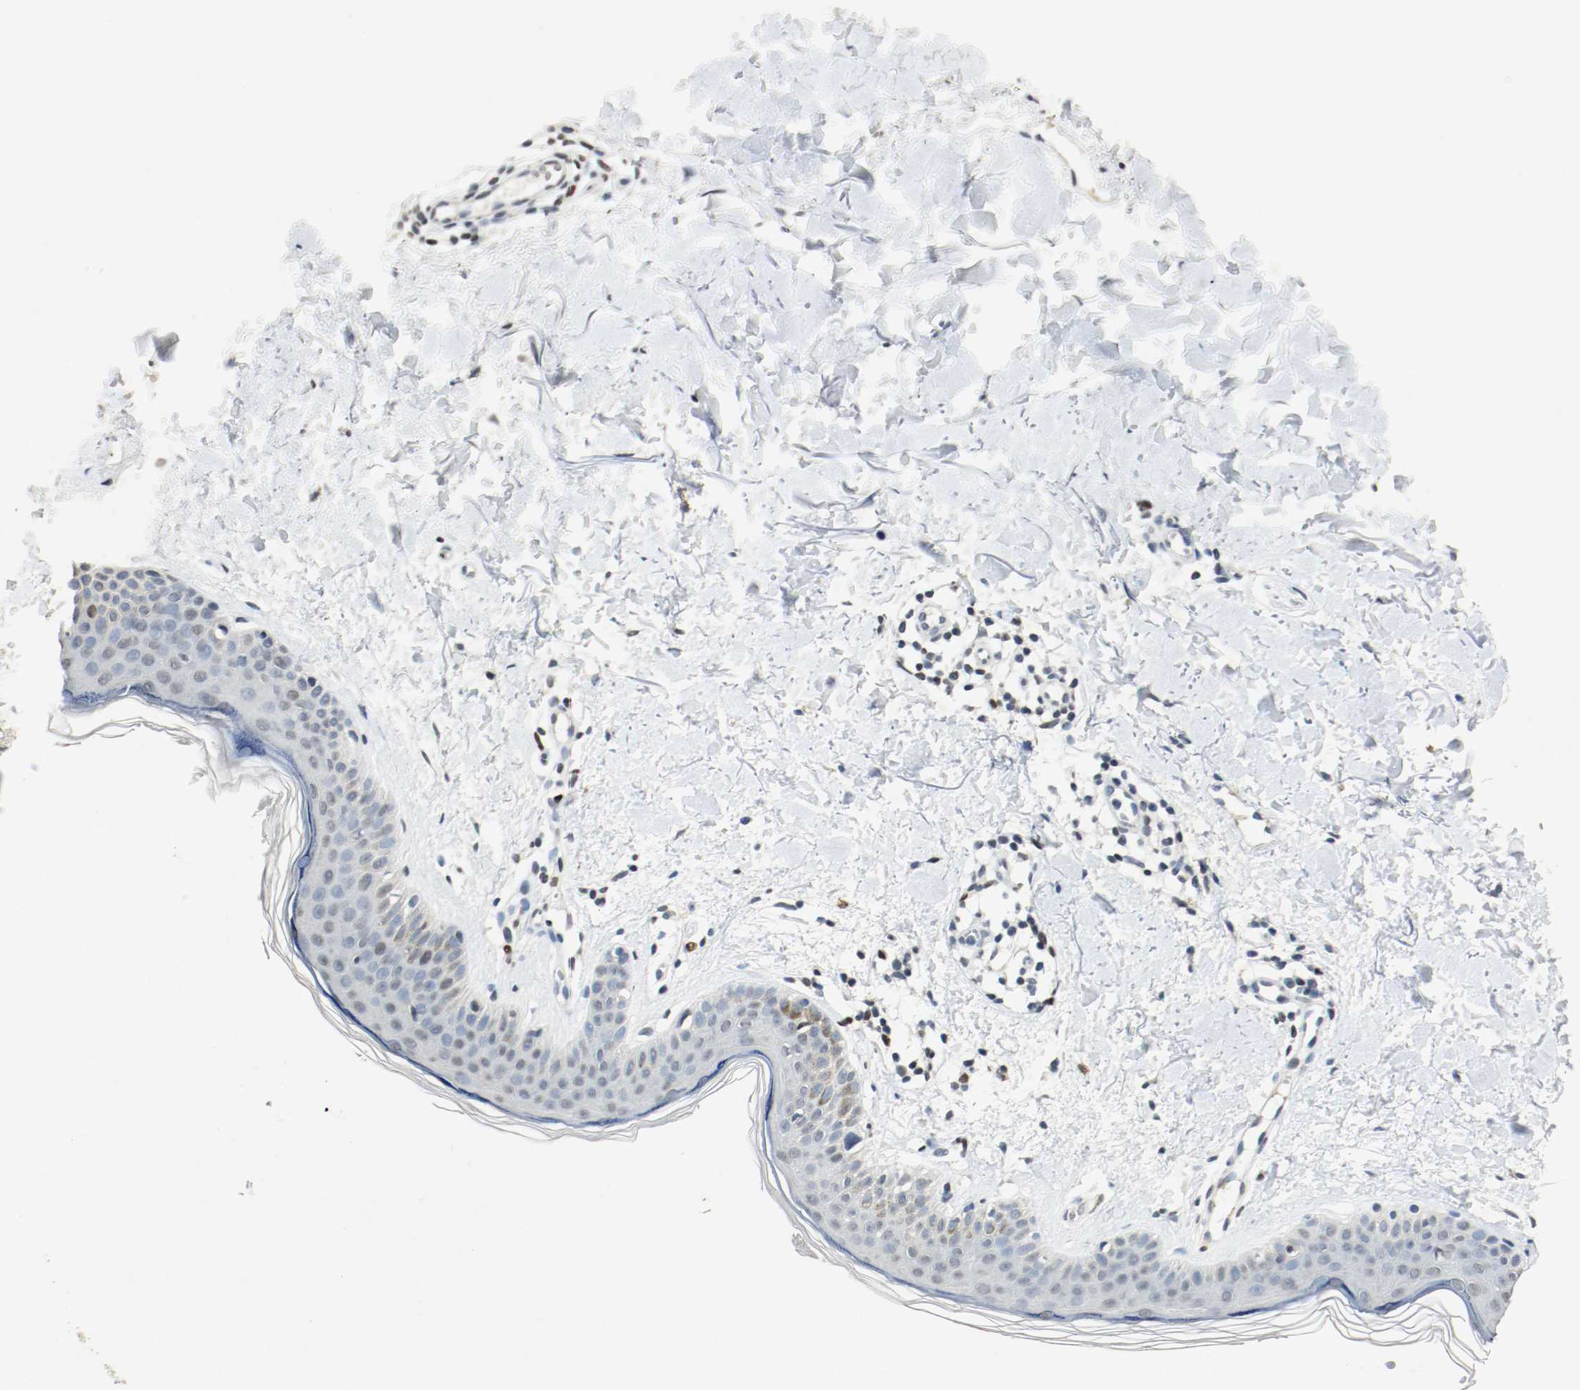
{"staining": {"intensity": "negative", "quantity": "none", "location": "none"}, "tissue": "skin", "cell_type": "Fibroblasts", "image_type": "normal", "snomed": [{"axis": "morphology", "description": "Normal tissue, NOS"}, {"axis": "topography", "description": "Skin"}], "caption": "The micrograph shows no significant expression in fibroblasts of skin. The staining was performed using DAB to visualize the protein expression in brown, while the nuclei were stained in blue with hematoxylin (Magnification: 20x).", "gene": "DNMT1", "patient": {"sex": "female", "age": 56}}